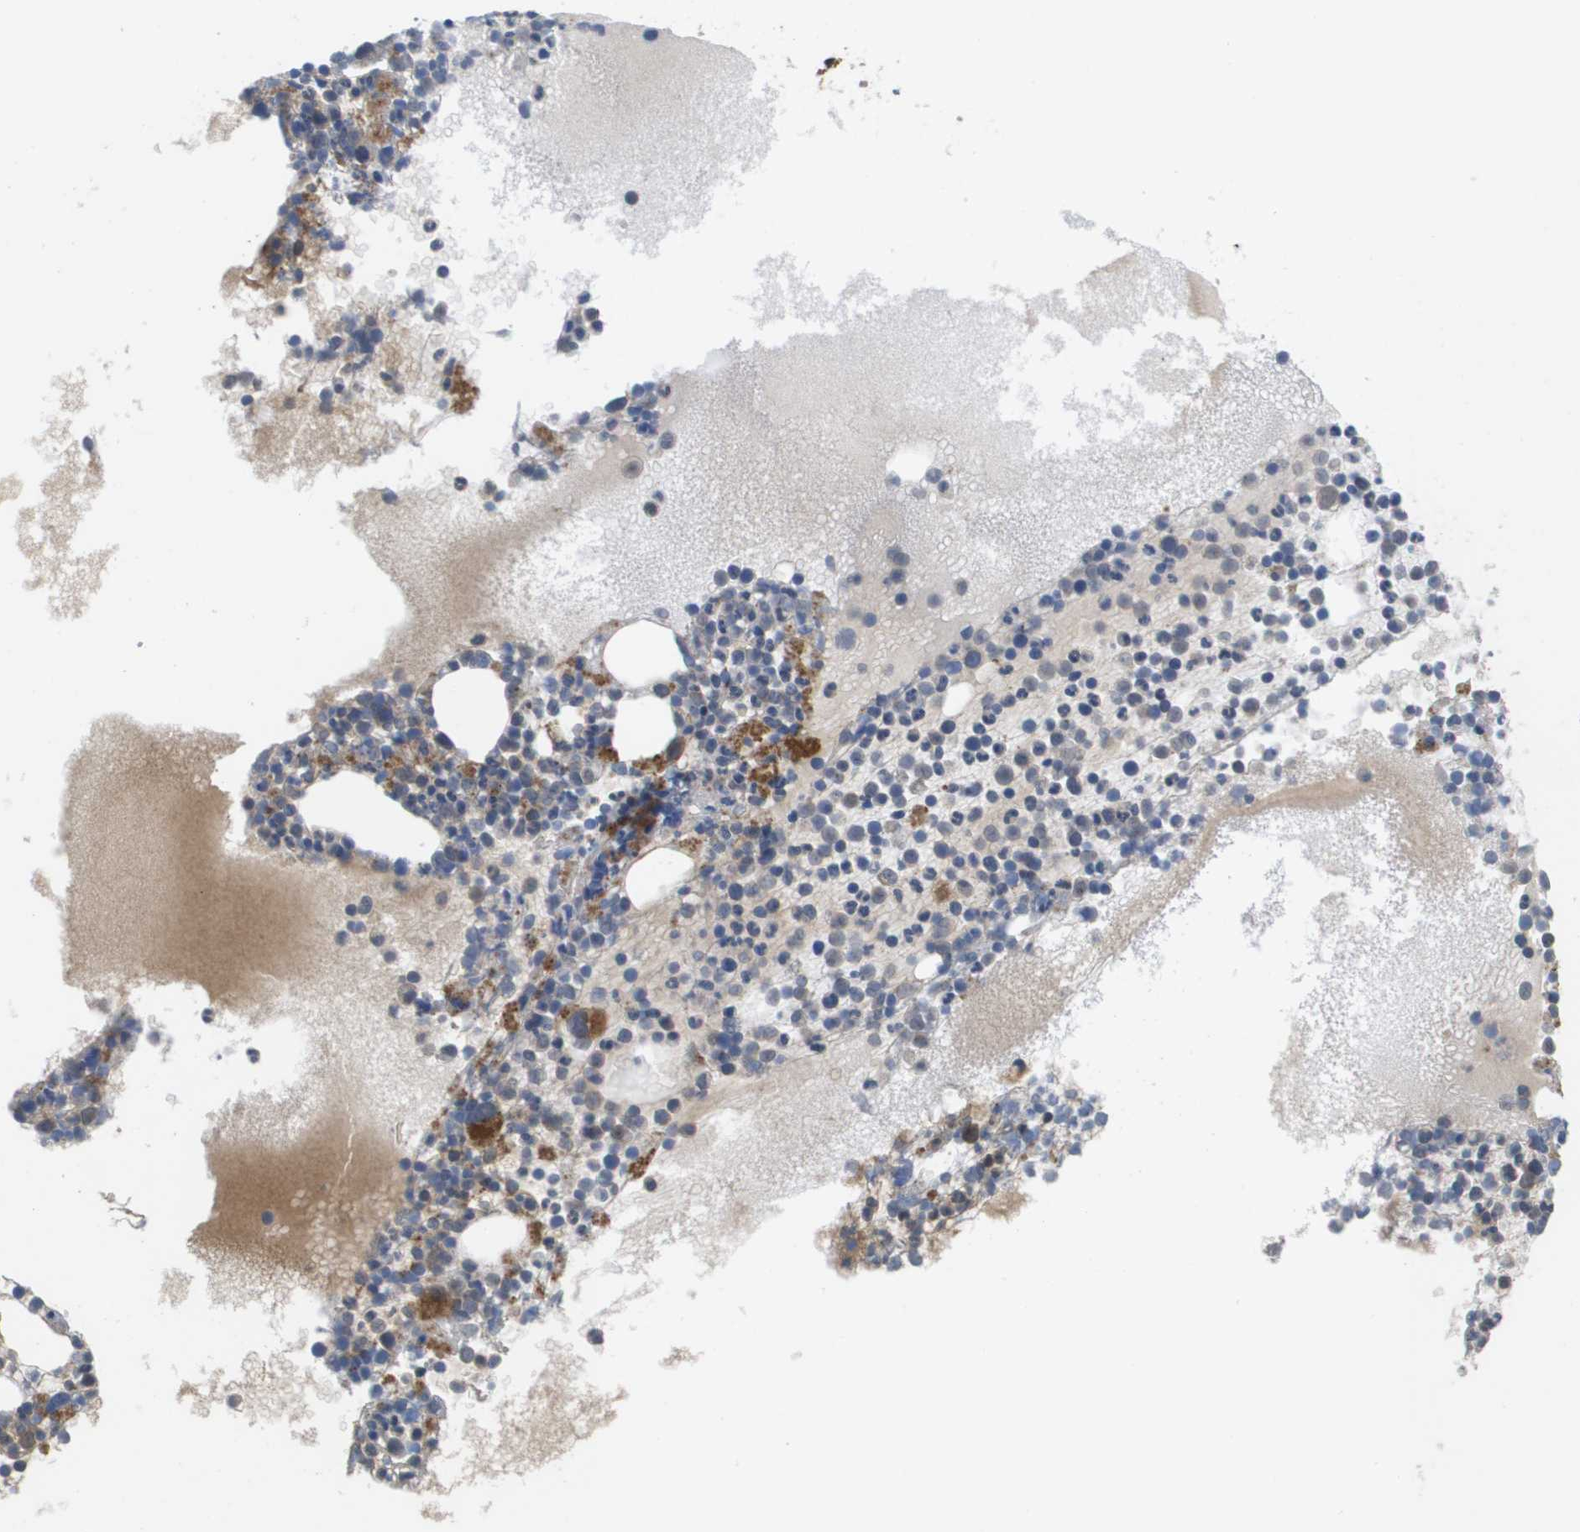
{"staining": {"intensity": "moderate", "quantity": "<25%", "location": "cytoplasmic/membranous"}, "tissue": "bone marrow", "cell_type": "Hematopoietic cells", "image_type": "normal", "snomed": [{"axis": "morphology", "description": "Normal tissue, NOS"}, {"axis": "morphology", "description": "Inflammation, NOS"}, {"axis": "topography", "description": "Bone marrow"}], "caption": "Bone marrow stained with DAB (3,3'-diaminobenzidine) immunohistochemistry (IHC) reveals low levels of moderate cytoplasmic/membranous expression in approximately <25% of hematopoietic cells.", "gene": "CTPS2", "patient": {"sex": "male", "age": 58}}